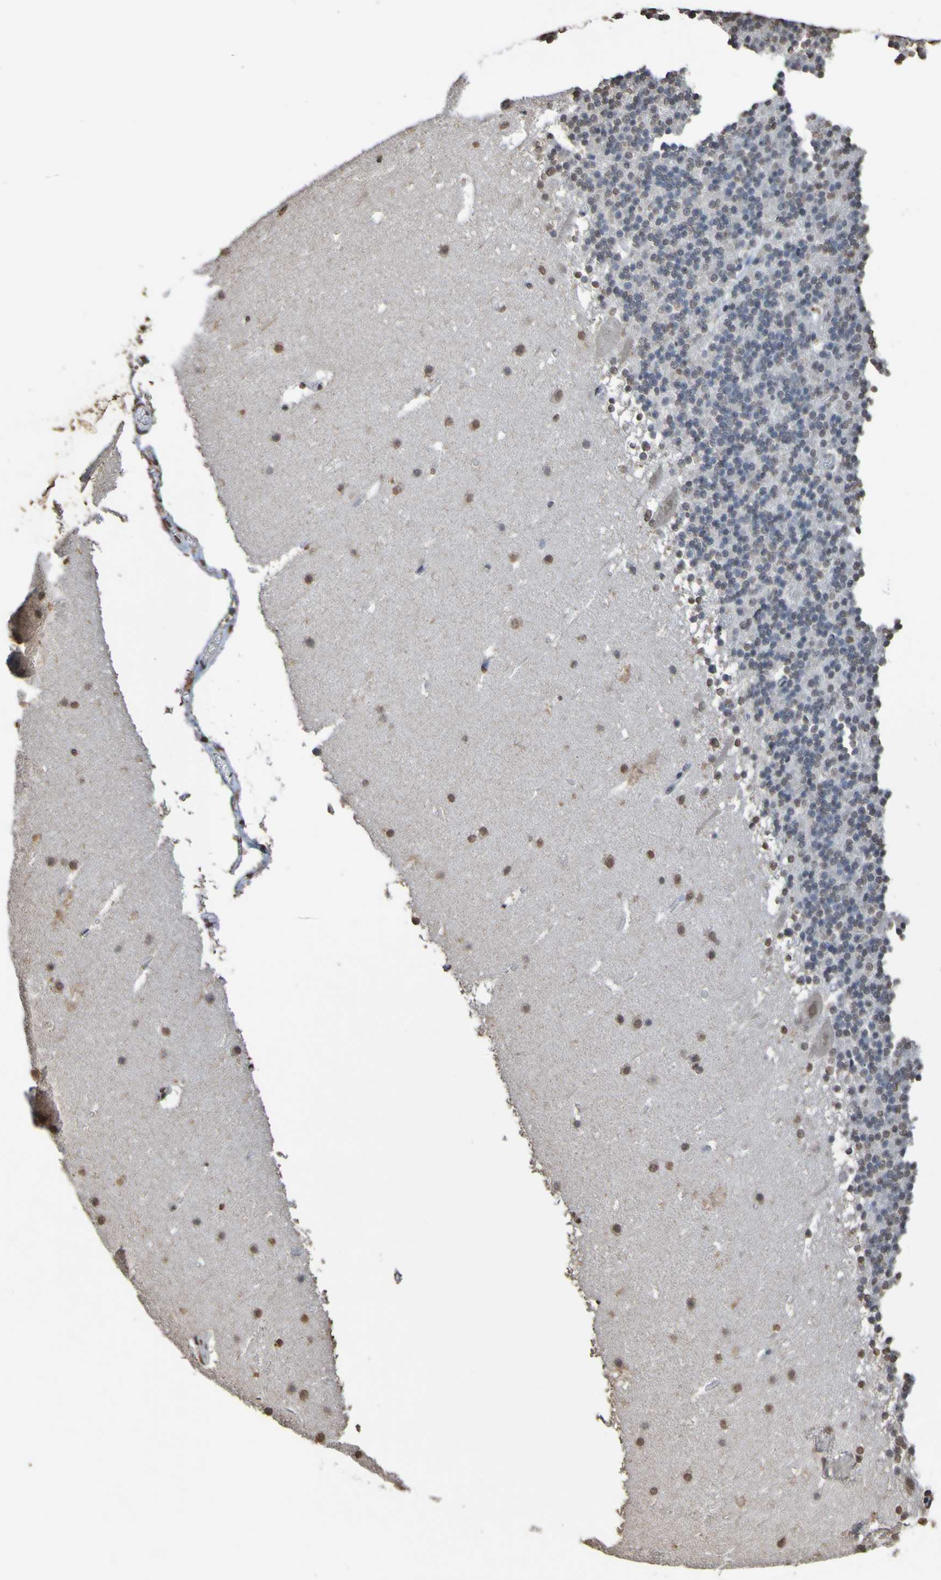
{"staining": {"intensity": "negative", "quantity": "none", "location": "none"}, "tissue": "cerebellum", "cell_type": "Cells in granular layer", "image_type": "normal", "snomed": [{"axis": "morphology", "description": "Normal tissue, NOS"}, {"axis": "topography", "description": "Cerebellum"}], "caption": "Cells in granular layer show no significant protein positivity in unremarkable cerebellum.", "gene": "ALKBH2", "patient": {"sex": "male", "age": 45}}